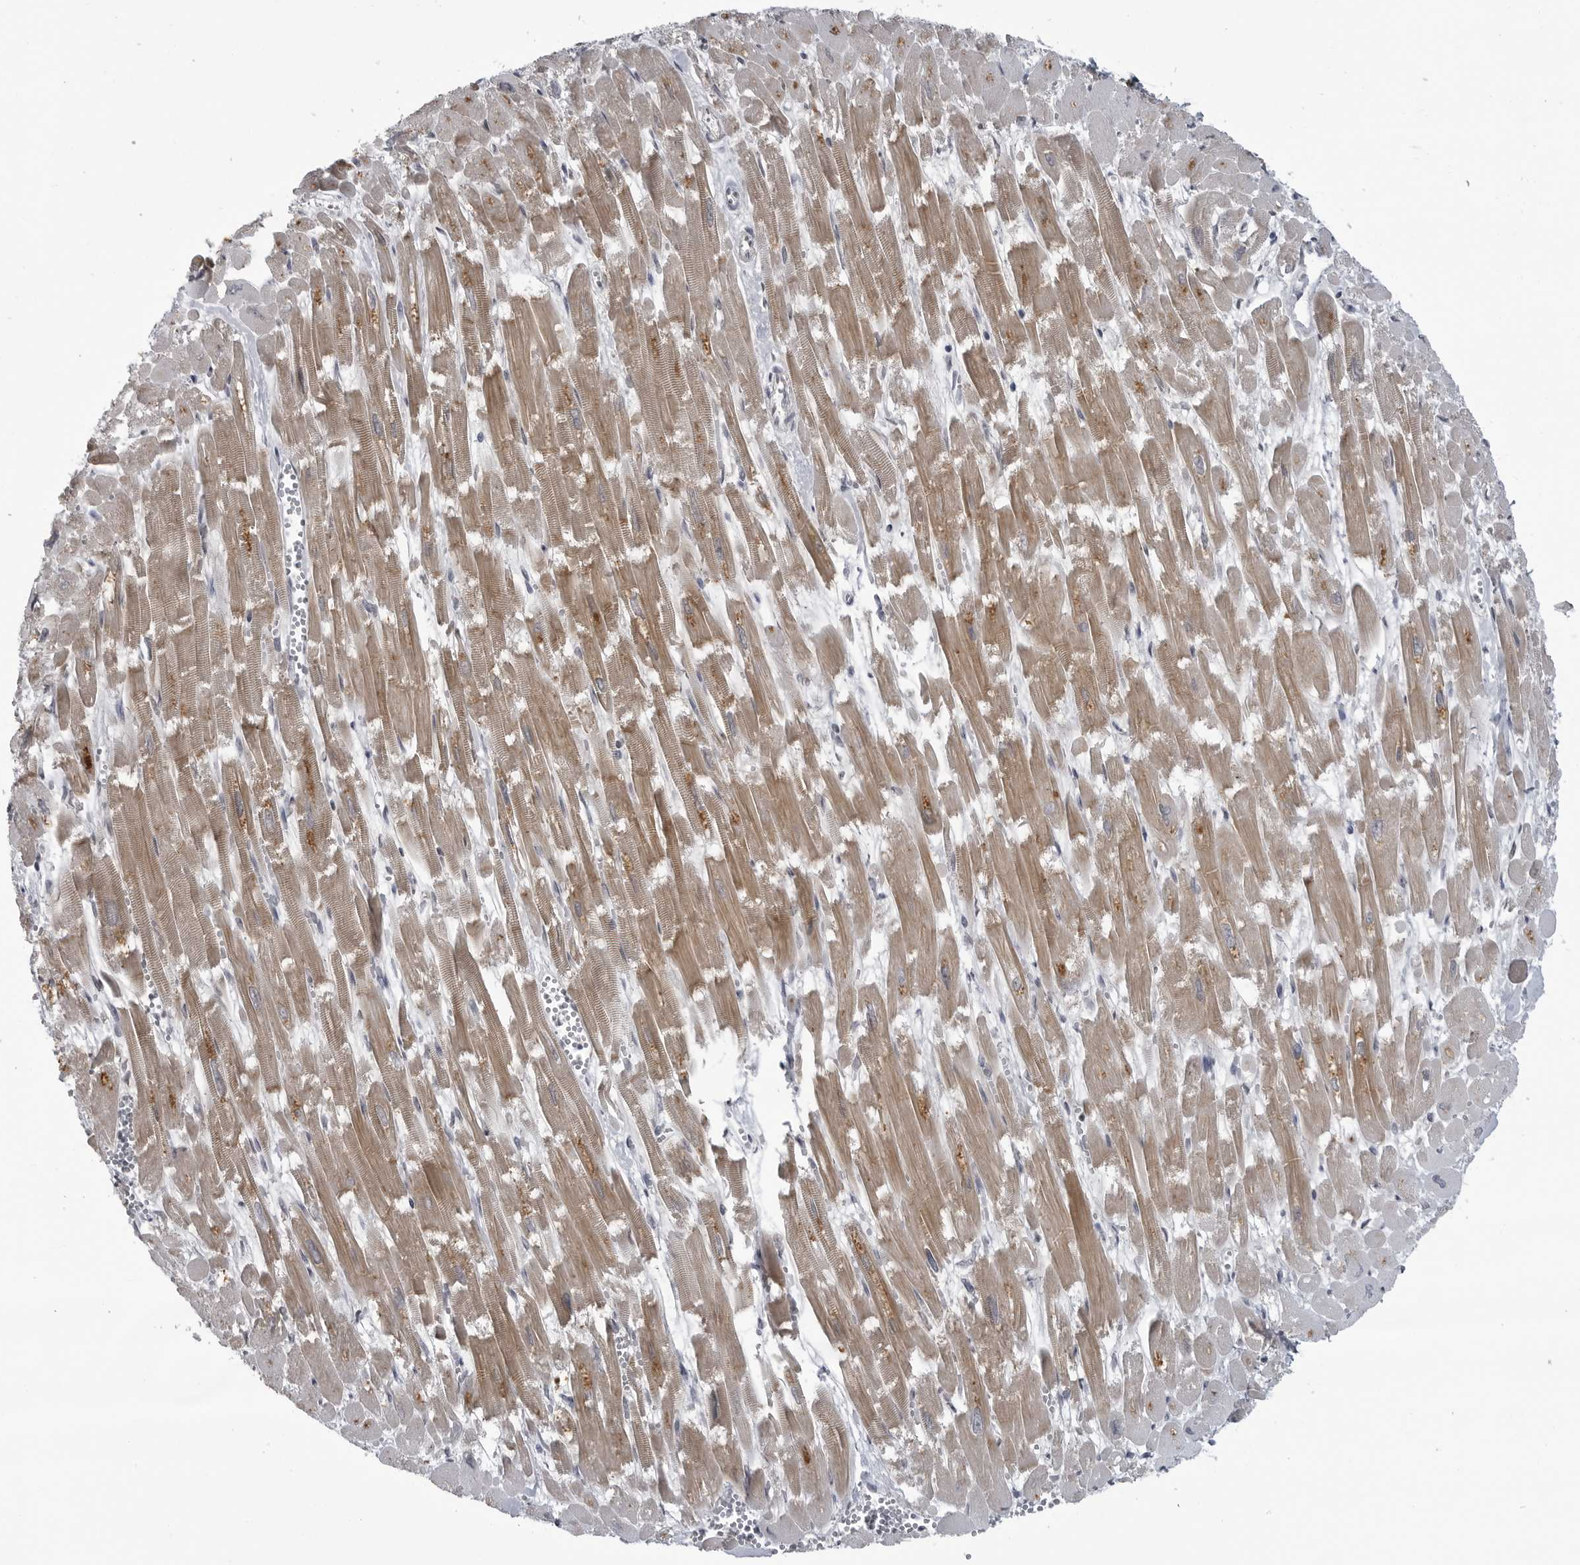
{"staining": {"intensity": "moderate", "quantity": ">75%", "location": "cytoplasmic/membranous,nuclear"}, "tissue": "heart muscle", "cell_type": "Cardiomyocytes", "image_type": "normal", "snomed": [{"axis": "morphology", "description": "Normal tissue, NOS"}, {"axis": "topography", "description": "Heart"}], "caption": "Moderate cytoplasmic/membranous,nuclear protein expression is appreciated in about >75% of cardiomyocytes in heart muscle.", "gene": "C8orf58", "patient": {"sex": "male", "age": 54}}